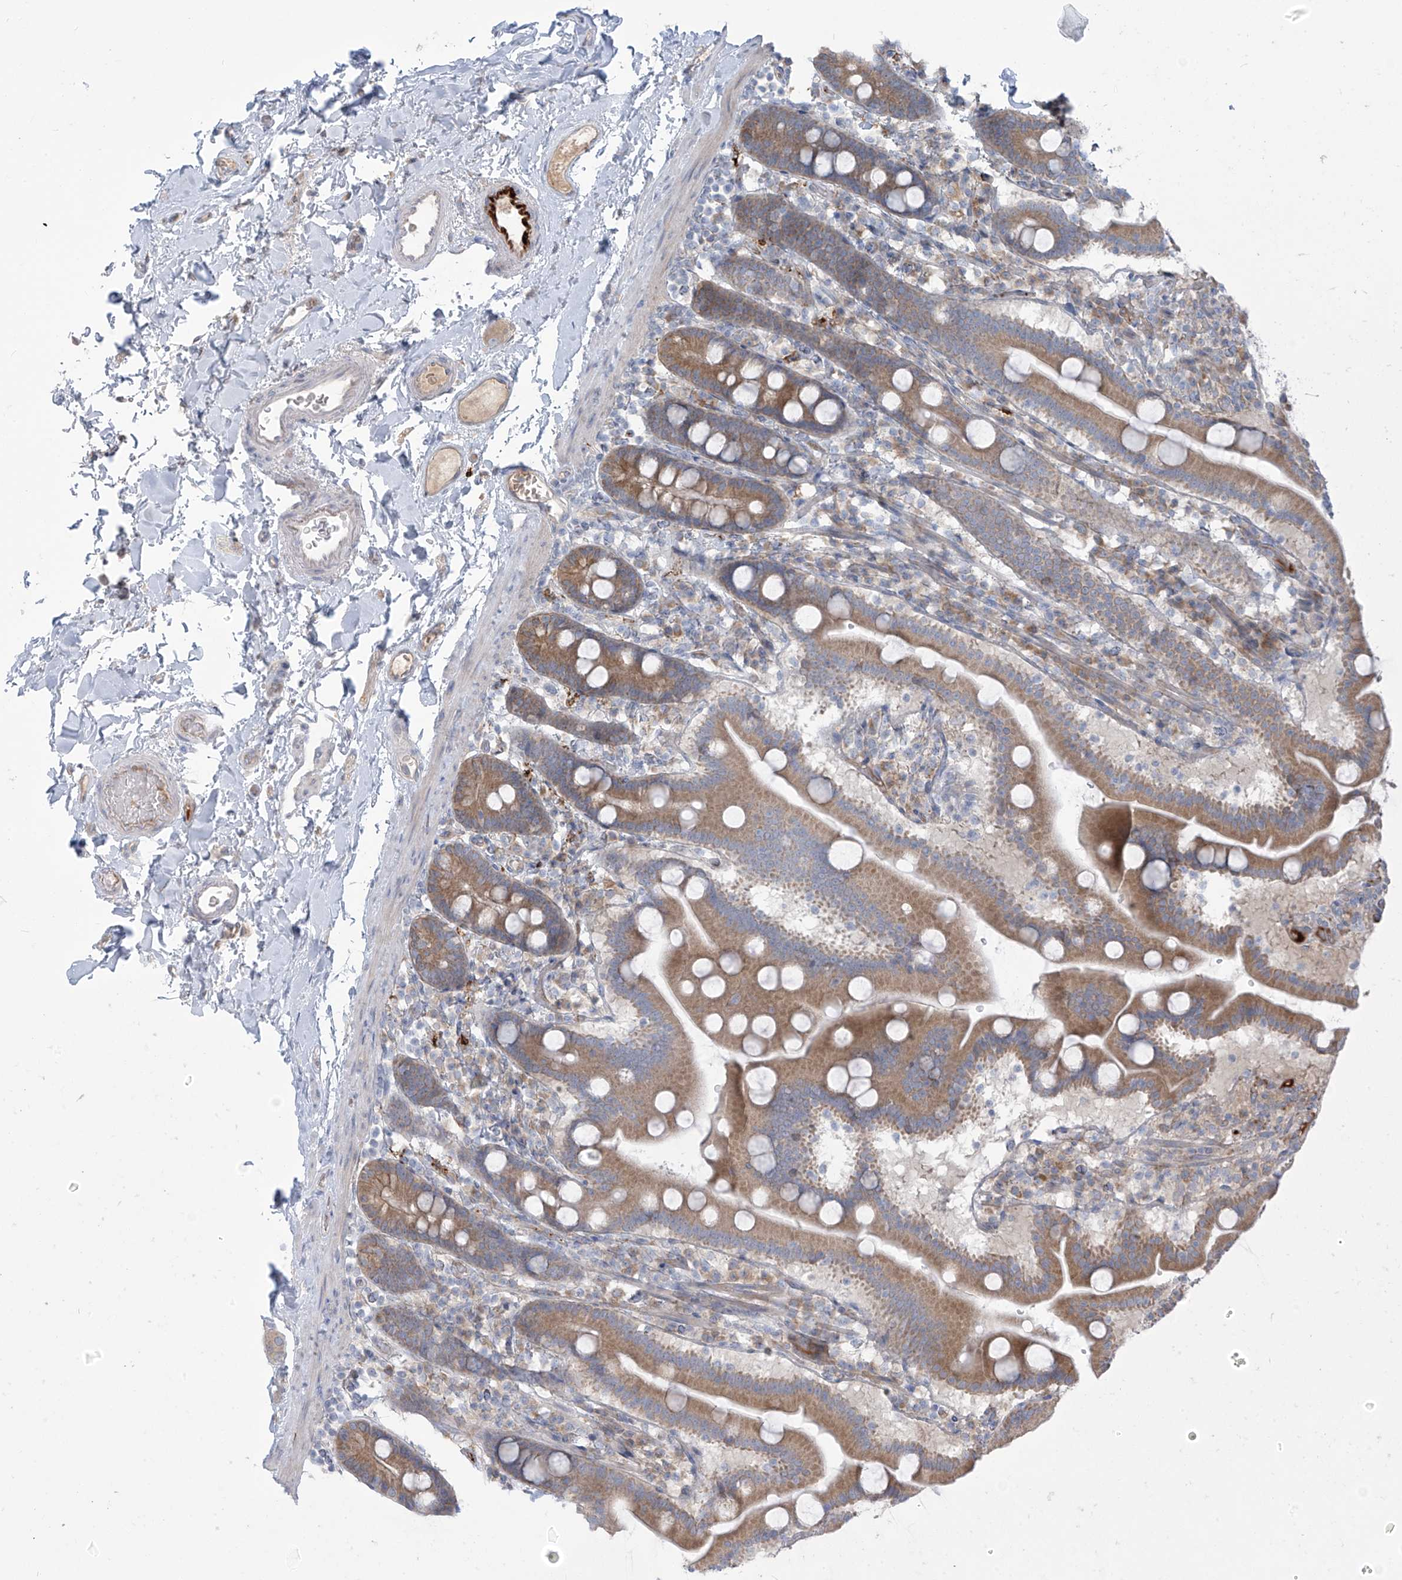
{"staining": {"intensity": "moderate", "quantity": ">75%", "location": "cytoplasmic/membranous"}, "tissue": "duodenum", "cell_type": "Glandular cells", "image_type": "normal", "snomed": [{"axis": "morphology", "description": "Normal tissue, NOS"}, {"axis": "topography", "description": "Duodenum"}], "caption": "Approximately >75% of glandular cells in benign duodenum show moderate cytoplasmic/membranous protein expression as visualized by brown immunohistochemical staining.", "gene": "LZTS3", "patient": {"sex": "male", "age": 55}}